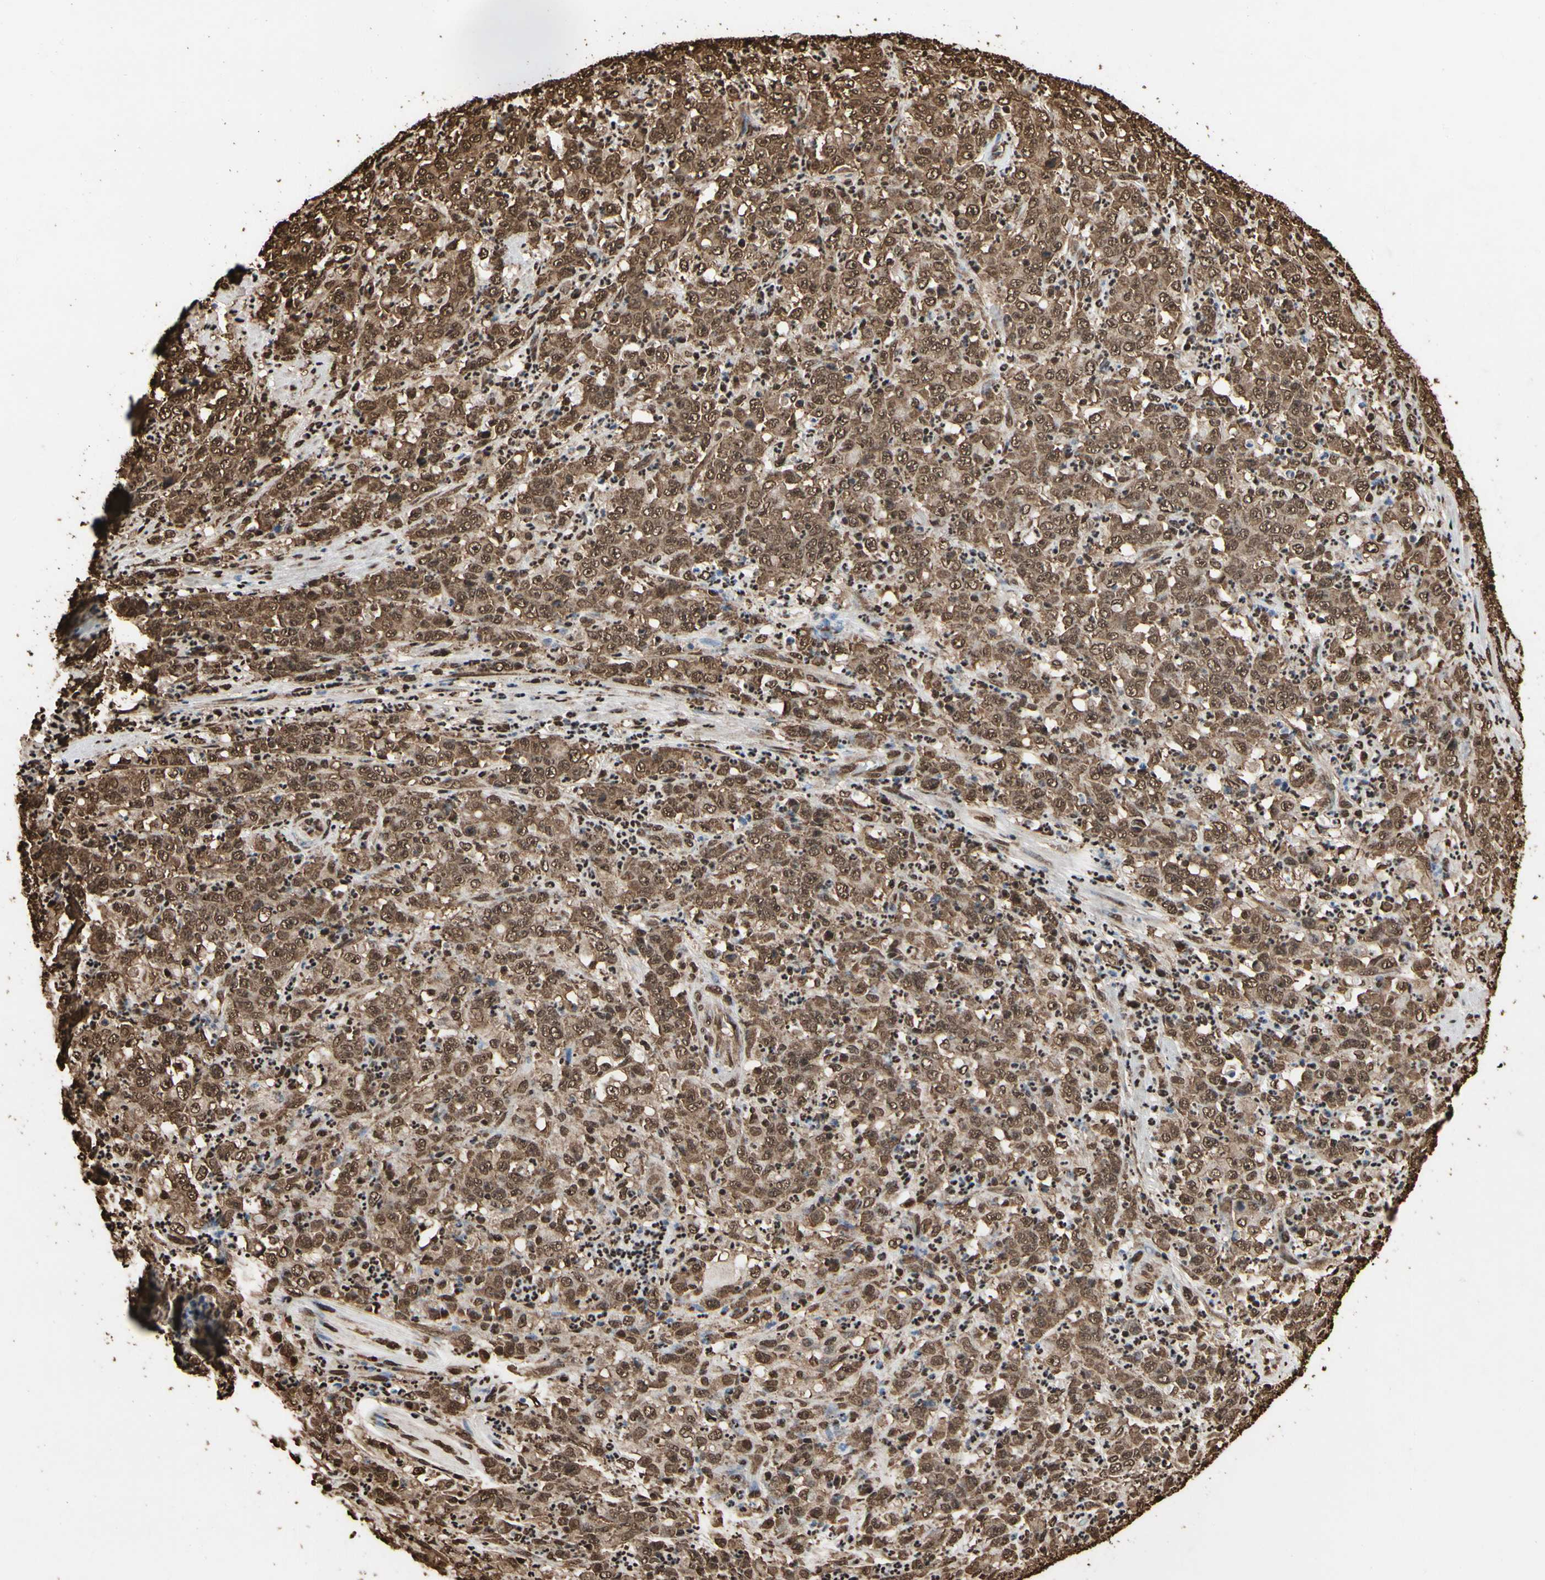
{"staining": {"intensity": "moderate", "quantity": ">75%", "location": "cytoplasmic/membranous,nuclear"}, "tissue": "stomach cancer", "cell_type": "Tumor cells", "image_type": "cancer", "snomed": [{"axis": "morphology", "description": "Adenocarcinoma, NOS"}, {"axis": "topography", "description": "Stomach, lower"}], "caption": "IHC photomicrograph of neoplastic tissue: human adenocarcinoma (stomach) stained using immunohistochemistry (IHC) shows medium levels of moderate protein expression localized specifically in the cytoplasmic/membranous and nuclear of tumor cells, appearing as a cytoplasmic/membranous and nuclear brown color.", "gene": "HNRNPK", "patient": {"sex": "female", "age": 71}}